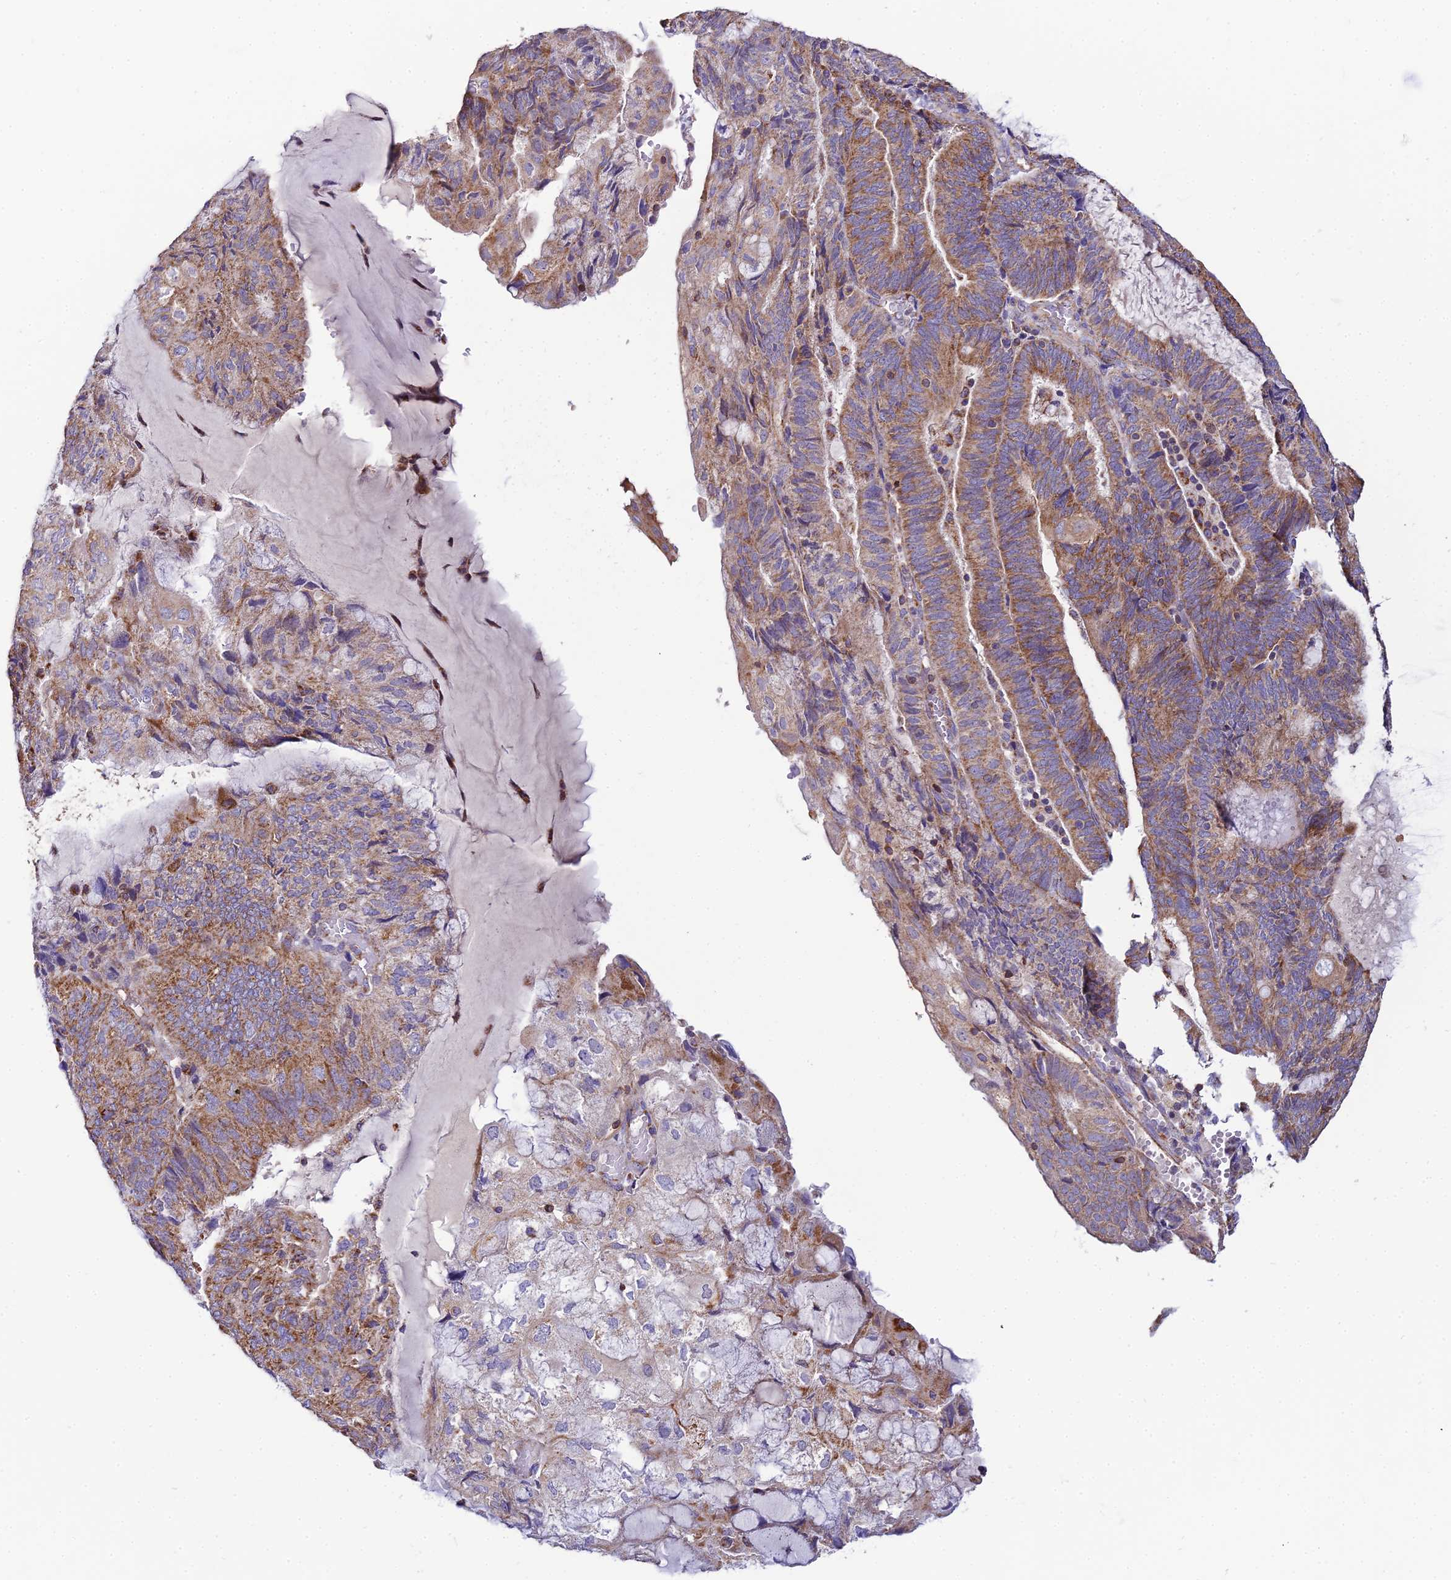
{"staining": {"intensity": "moderate", "quantity": ">75%", "location": "cytoplasmic/membranous"}, "tissue": "endometrial cancer", "cell_type": "Tumor cells", "image_type": "cancer", "snomed": [{"axis": "morphology", "description": "Adenocarcinoma, NOS"}, {"axis": "topography", "description": "Endometrium"}], "caption": "About >75% of tumor cells in endometrial cancer (adenocarcinoma) reveal moderate cytoplasmic/membranous protein positivity as visualized by brown immunohistochemical staining.", "gene": "NIPSNAP3A", "patient": {"sex": "female", "age": 81}}